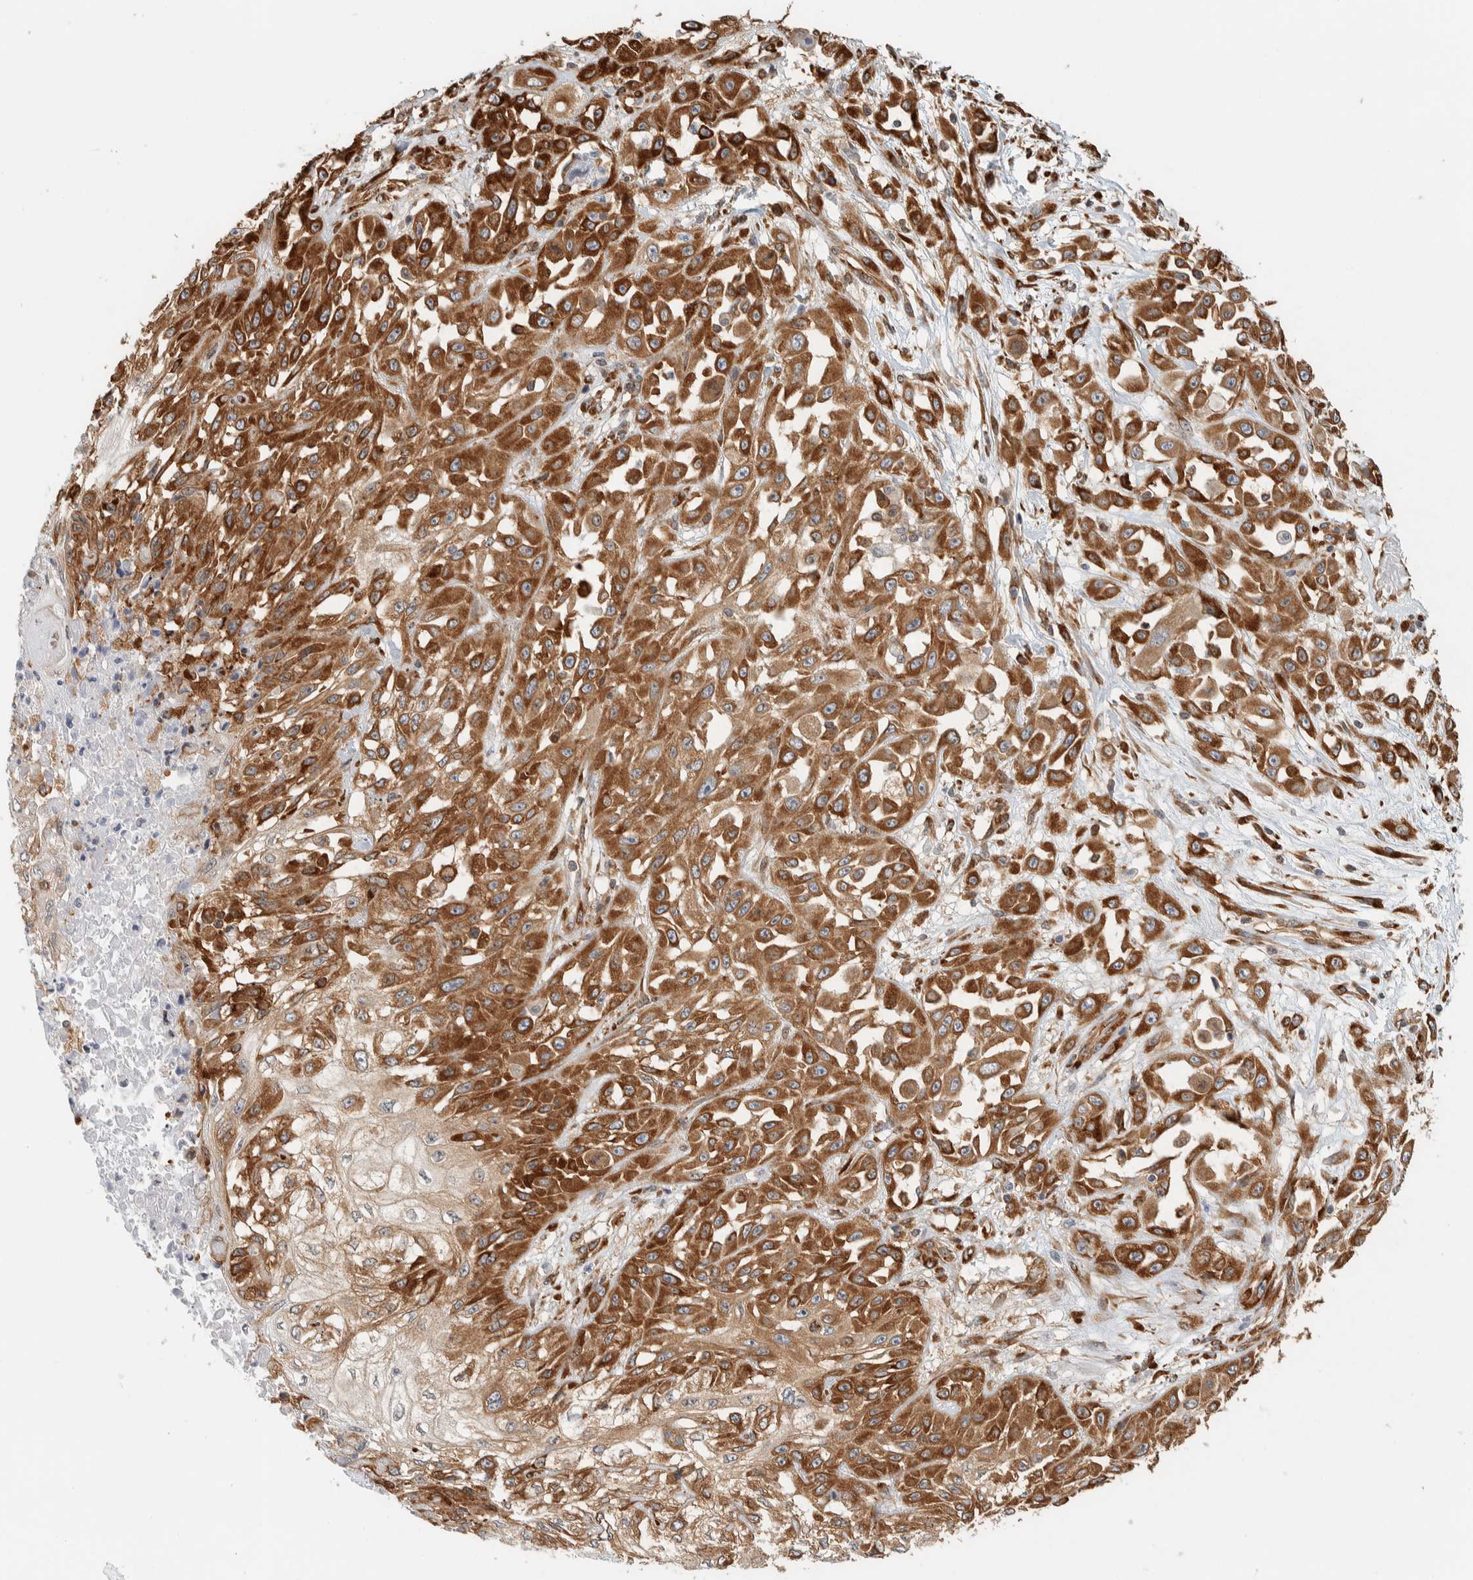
{"staining": {"intensity": "strong", "quantity": ">75%", "location": "cytoplasmic/membranous"}, "tissue": "skin cancer", "cell_type": "Tumor cells", "image_type": "cancer", "snomed": [{"axis": "morphology", "description": "Squamous cell carcinoma, NOS"}, {"axis": "morphology", "description": "Squamous cell carcinoma, metastatic, NOS"}, {"axis": "topography", "description": "Skin"}, {"axis": "topography", "description": "Lymph node"}], "caption": "Human squamous cell carcinoma (skin) stained with a protein marker exhibits strong staining in tumor cells.", "gene": "LLGL2", "patient": {"sex": "male", "age": 75}}